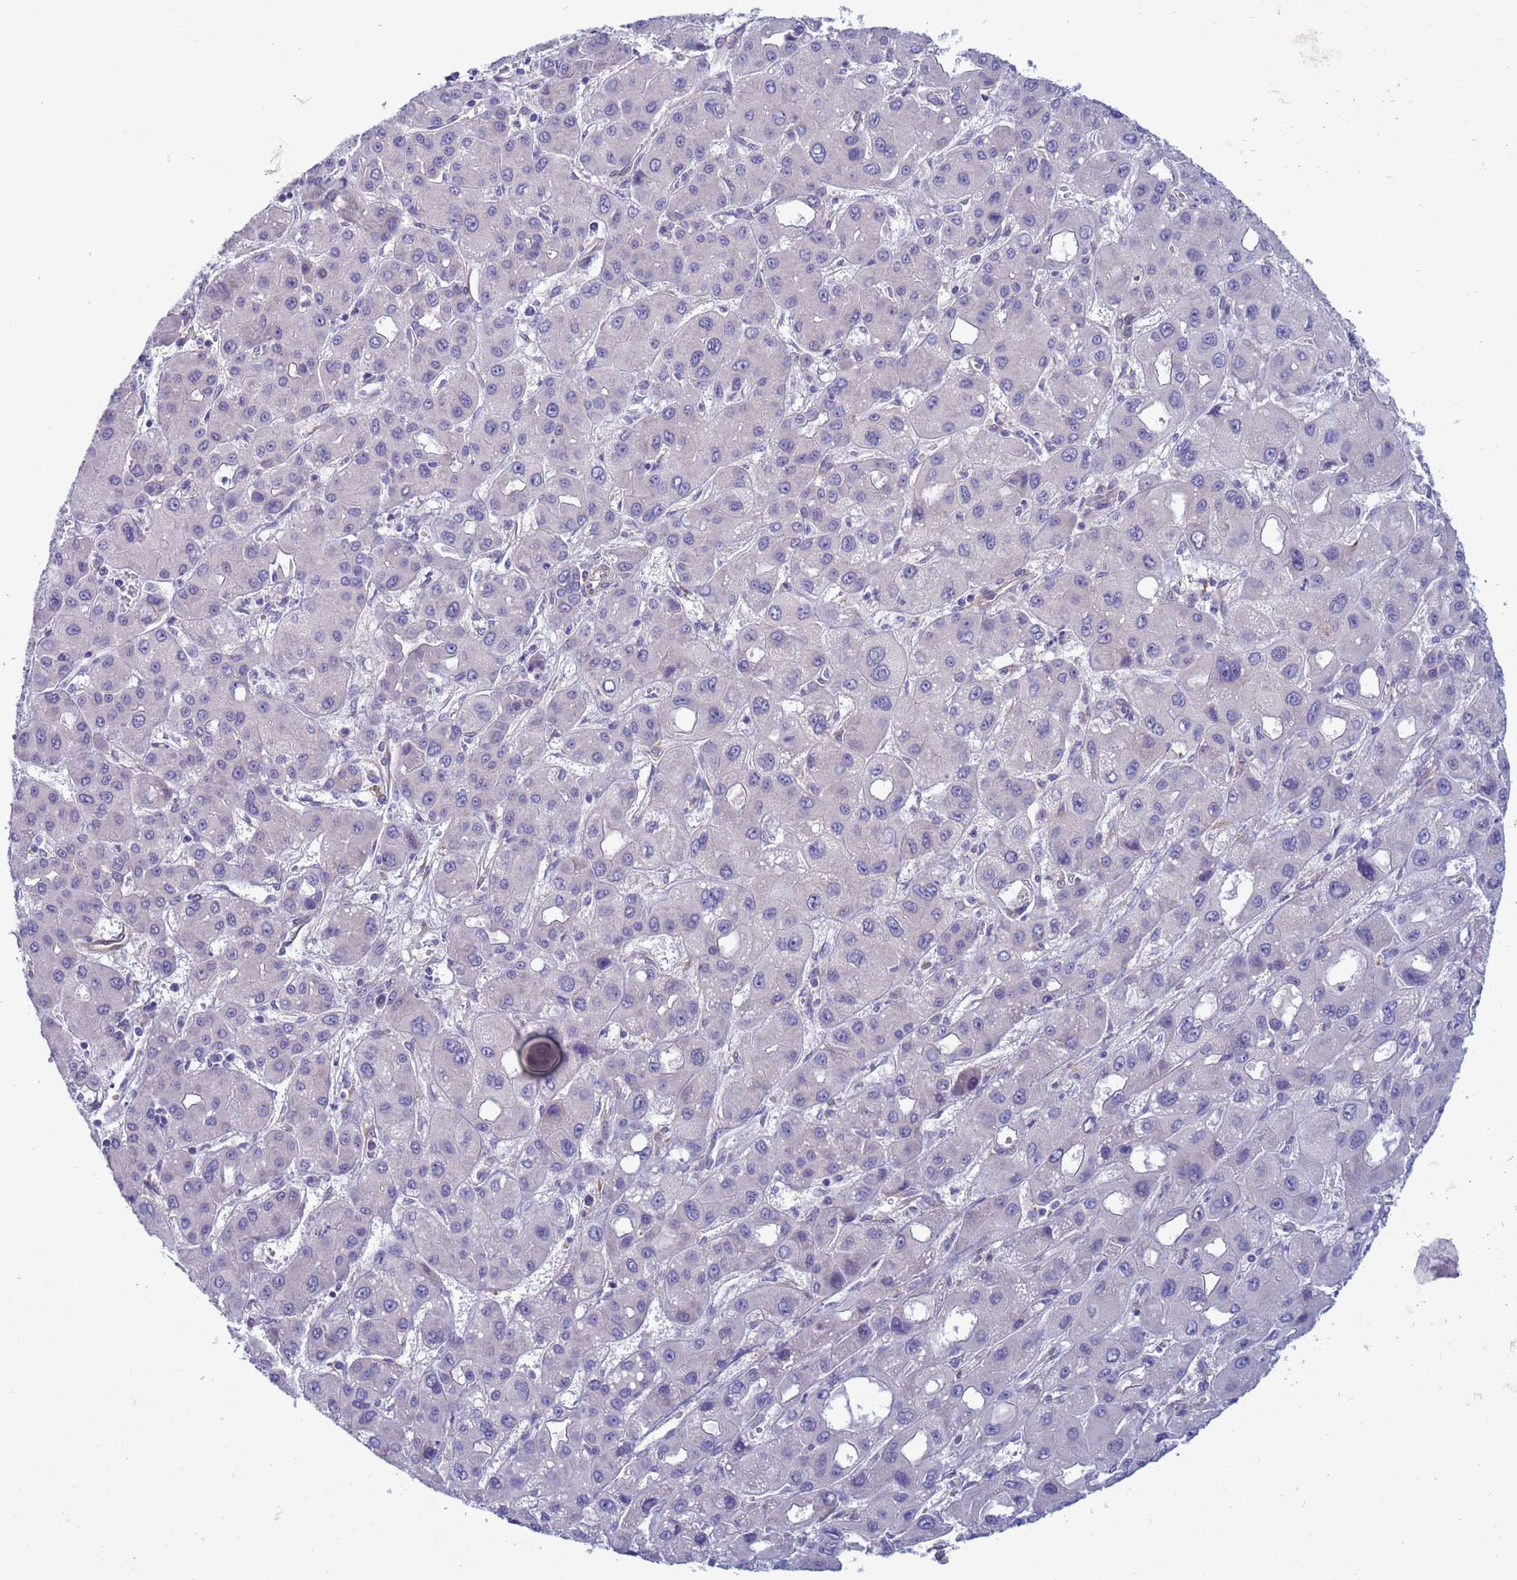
{"staining": {"intensity": "negative", "quantity": "none", "location": "none"}, "tissue": "liver cancer", "cell_type": "Tumor cells", "image_type": "cancer", "snomed": [{"axis": "morphology", "description": "Carcinoma, Hepatocellular, NOS"}, {"axis": "topography", "description": "Liver"}], "caption": "This is an immunohistochemistry (IHC) histopathology image of liver hepatocellular carcinoma. There is no positivity in tumor cells.", "gene": "TRPC6", "patient": {"sex": "male", "age": 55}}